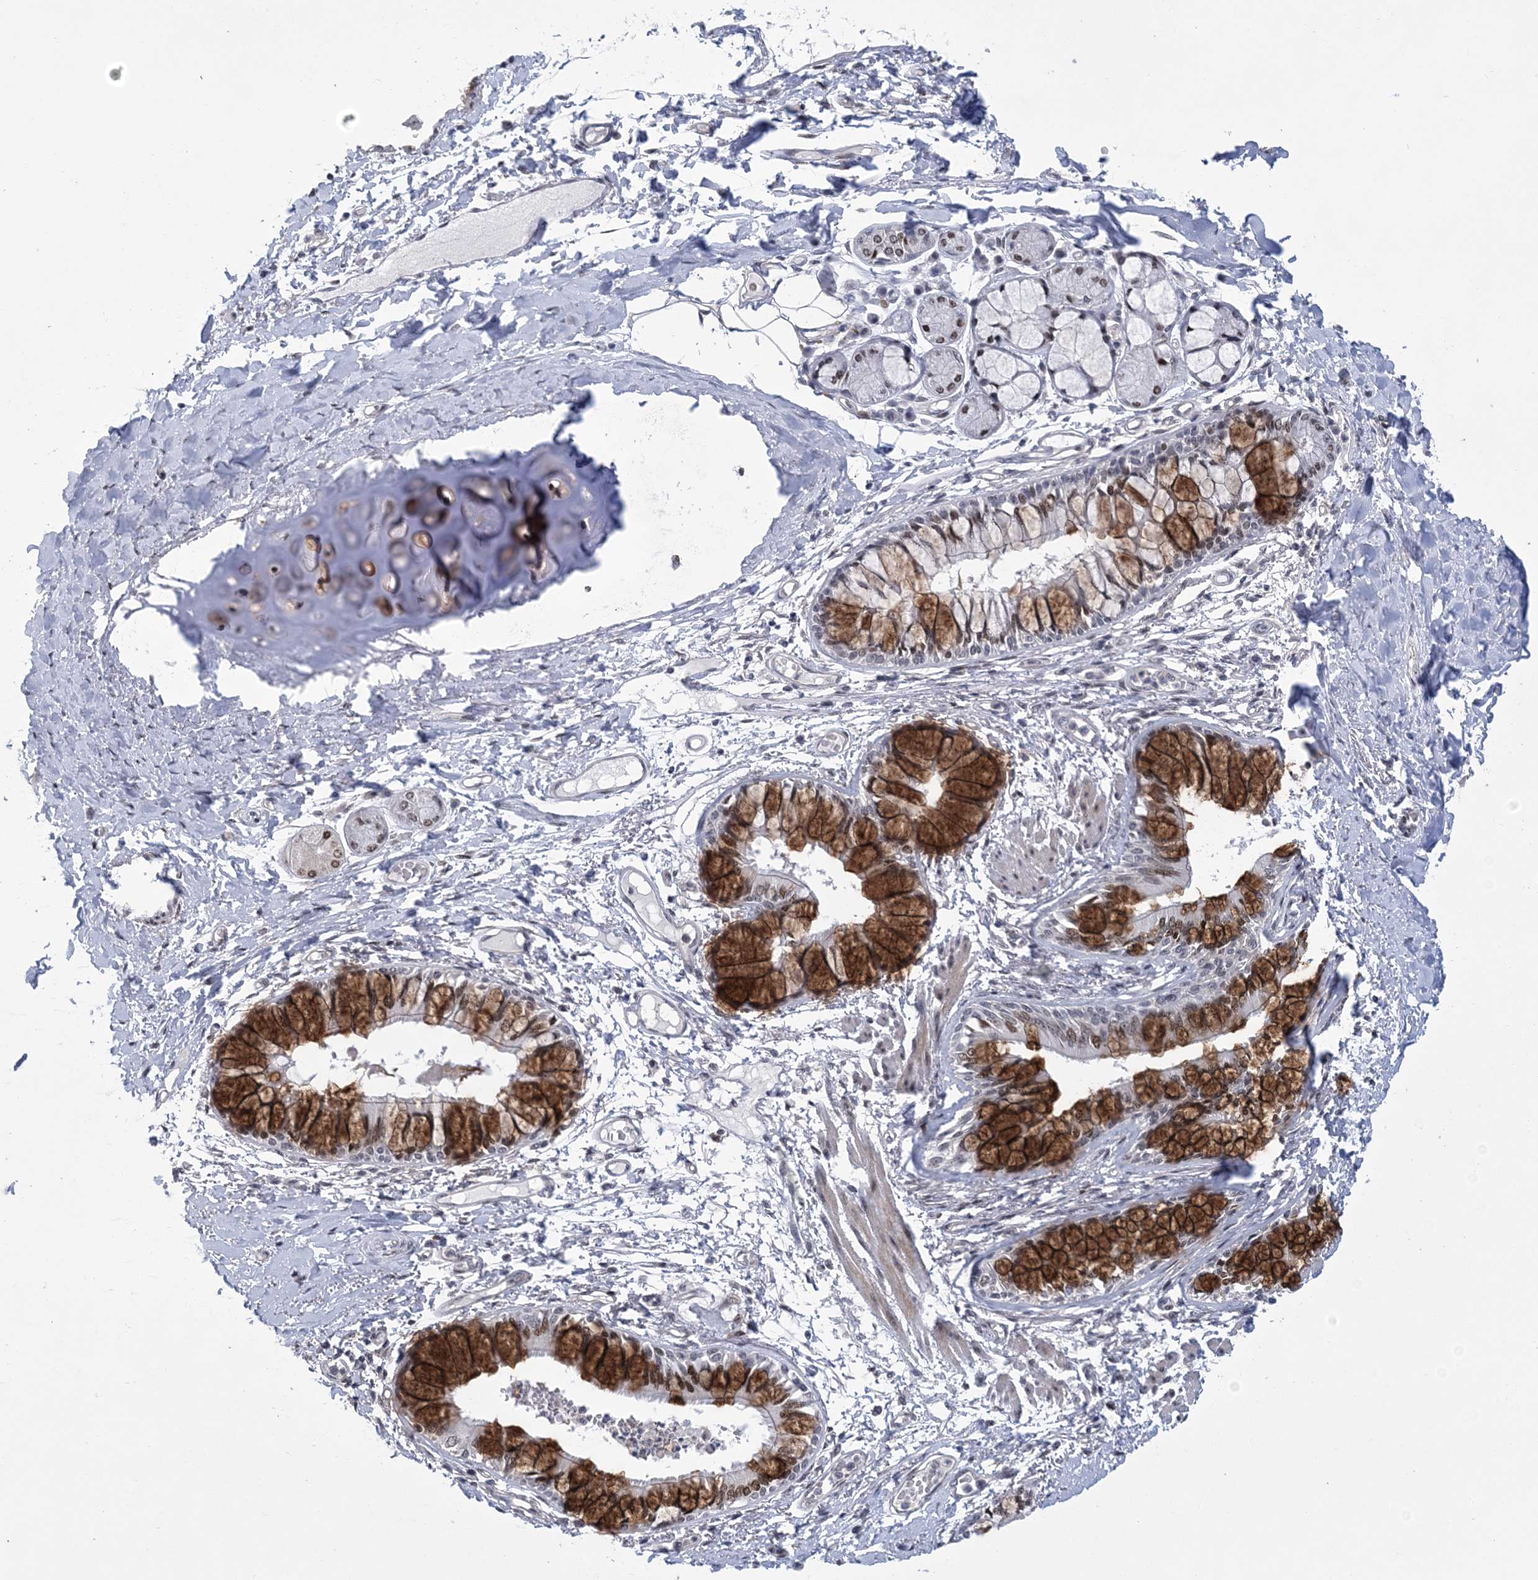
{"staining": {"intensity": "negative", "quantity": "none", "location": "none"}, "tissue": "adipose tissue", "cell_type": "Adipocytes", "image_type": "normal", "snomed": [{"axis": "morphology", "description": "Normal tissue, NOS"}, {"axis": "topography", "description": "Cartilage tissue"}, {"axis": "topography", "description": "Bronchus"}, {"axis": "topography", "description": "Lung"}, {"axis": "topography", "description": "Peripheral nerve tissue"}], "caption": "IHC micrograph of normal human adipose tissue stained for a protein (brown), which reveals no staining in adipocytes.", "gene": "HOMEZ", "patient": {"sex": "female", "age": 49}}